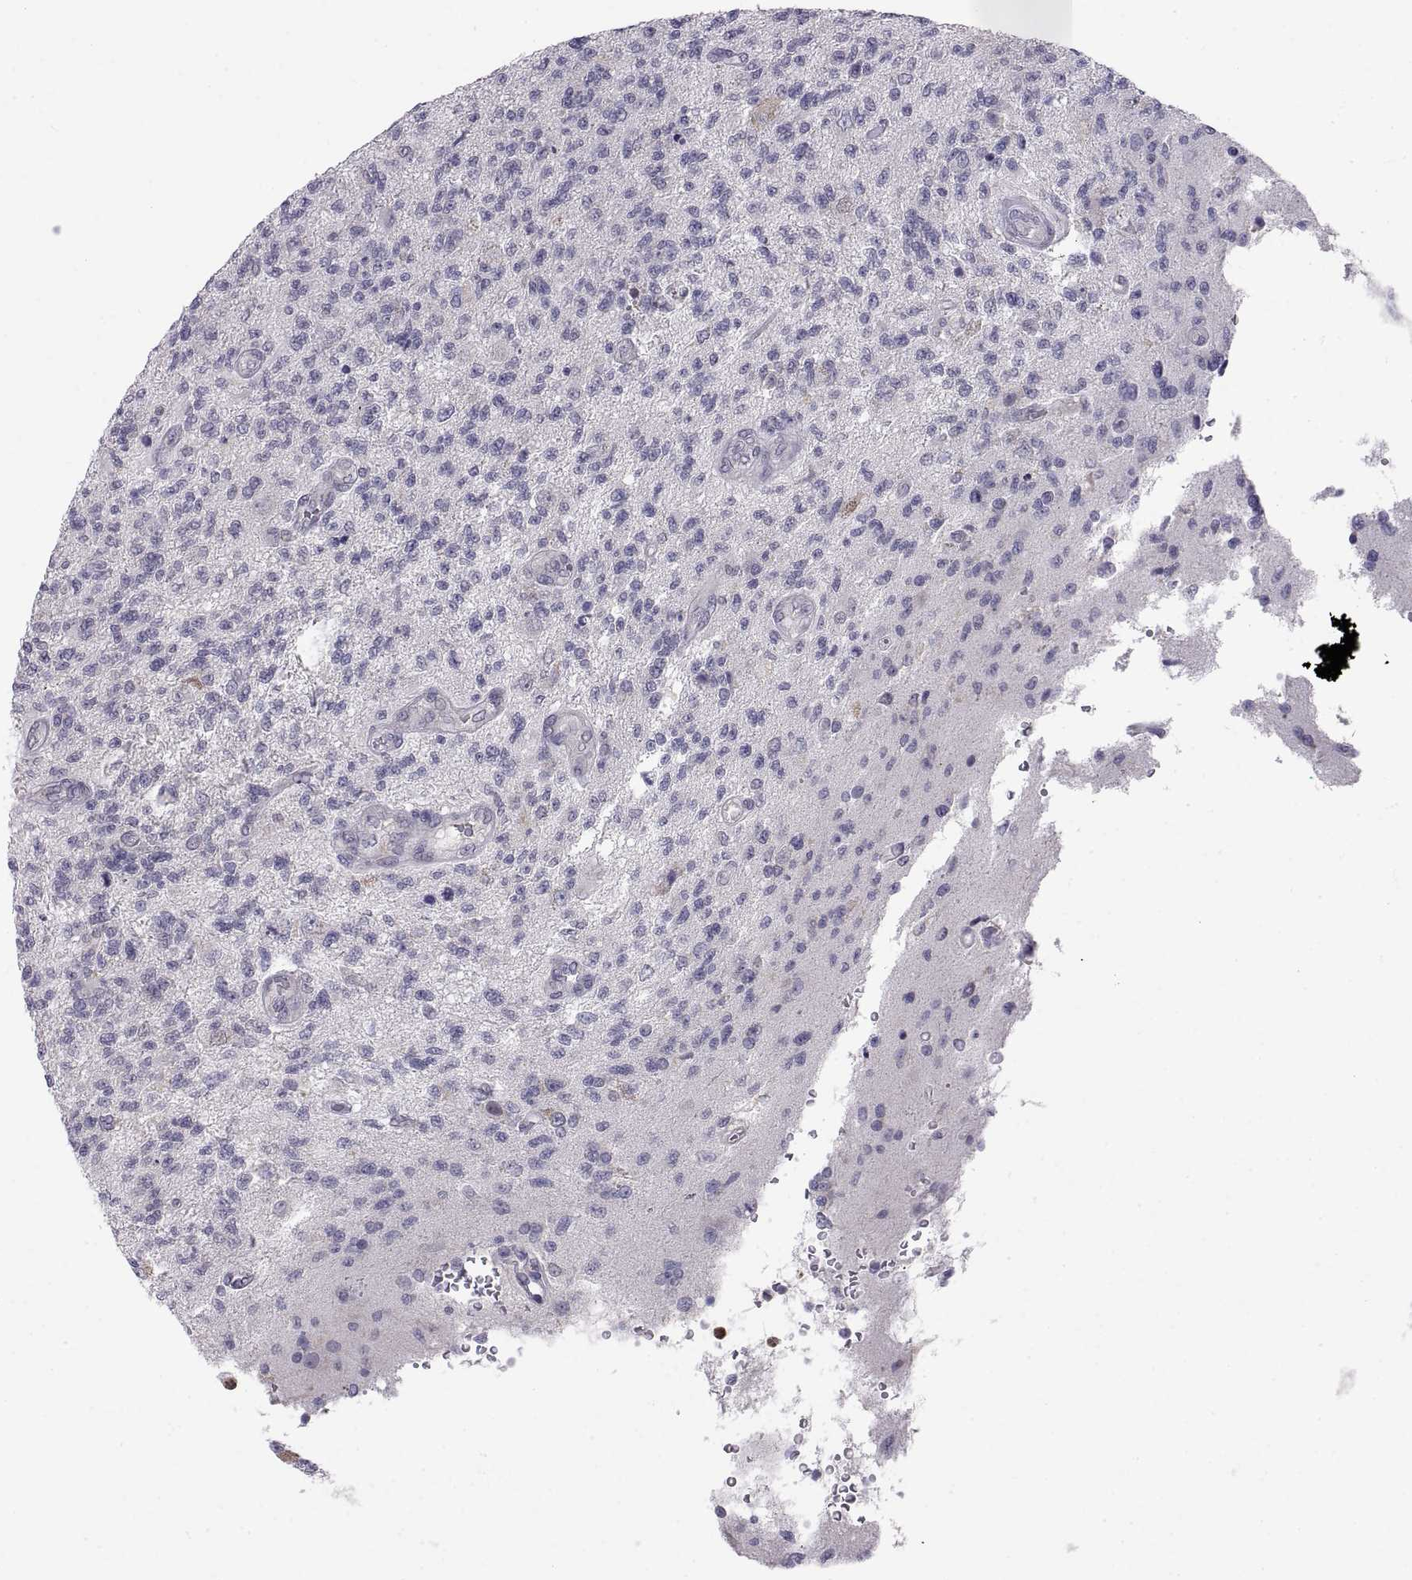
{"staining": {"intensity": "negative", "quantity": "none", "location": "none"}, "tissue": "glioma", "cell_type": "Tumor cells", "image_type": "cancer", "snomed": [{"axis": "morphology", "description": "Glioma, malignant, High grade"}, {"axis": "topography", "description": "Brain"}], "caption": "Tumor cells are negative for brown protein staining in glioma.", "gene": "PKP1", "patient": {"sex": "male", "age": 56}}